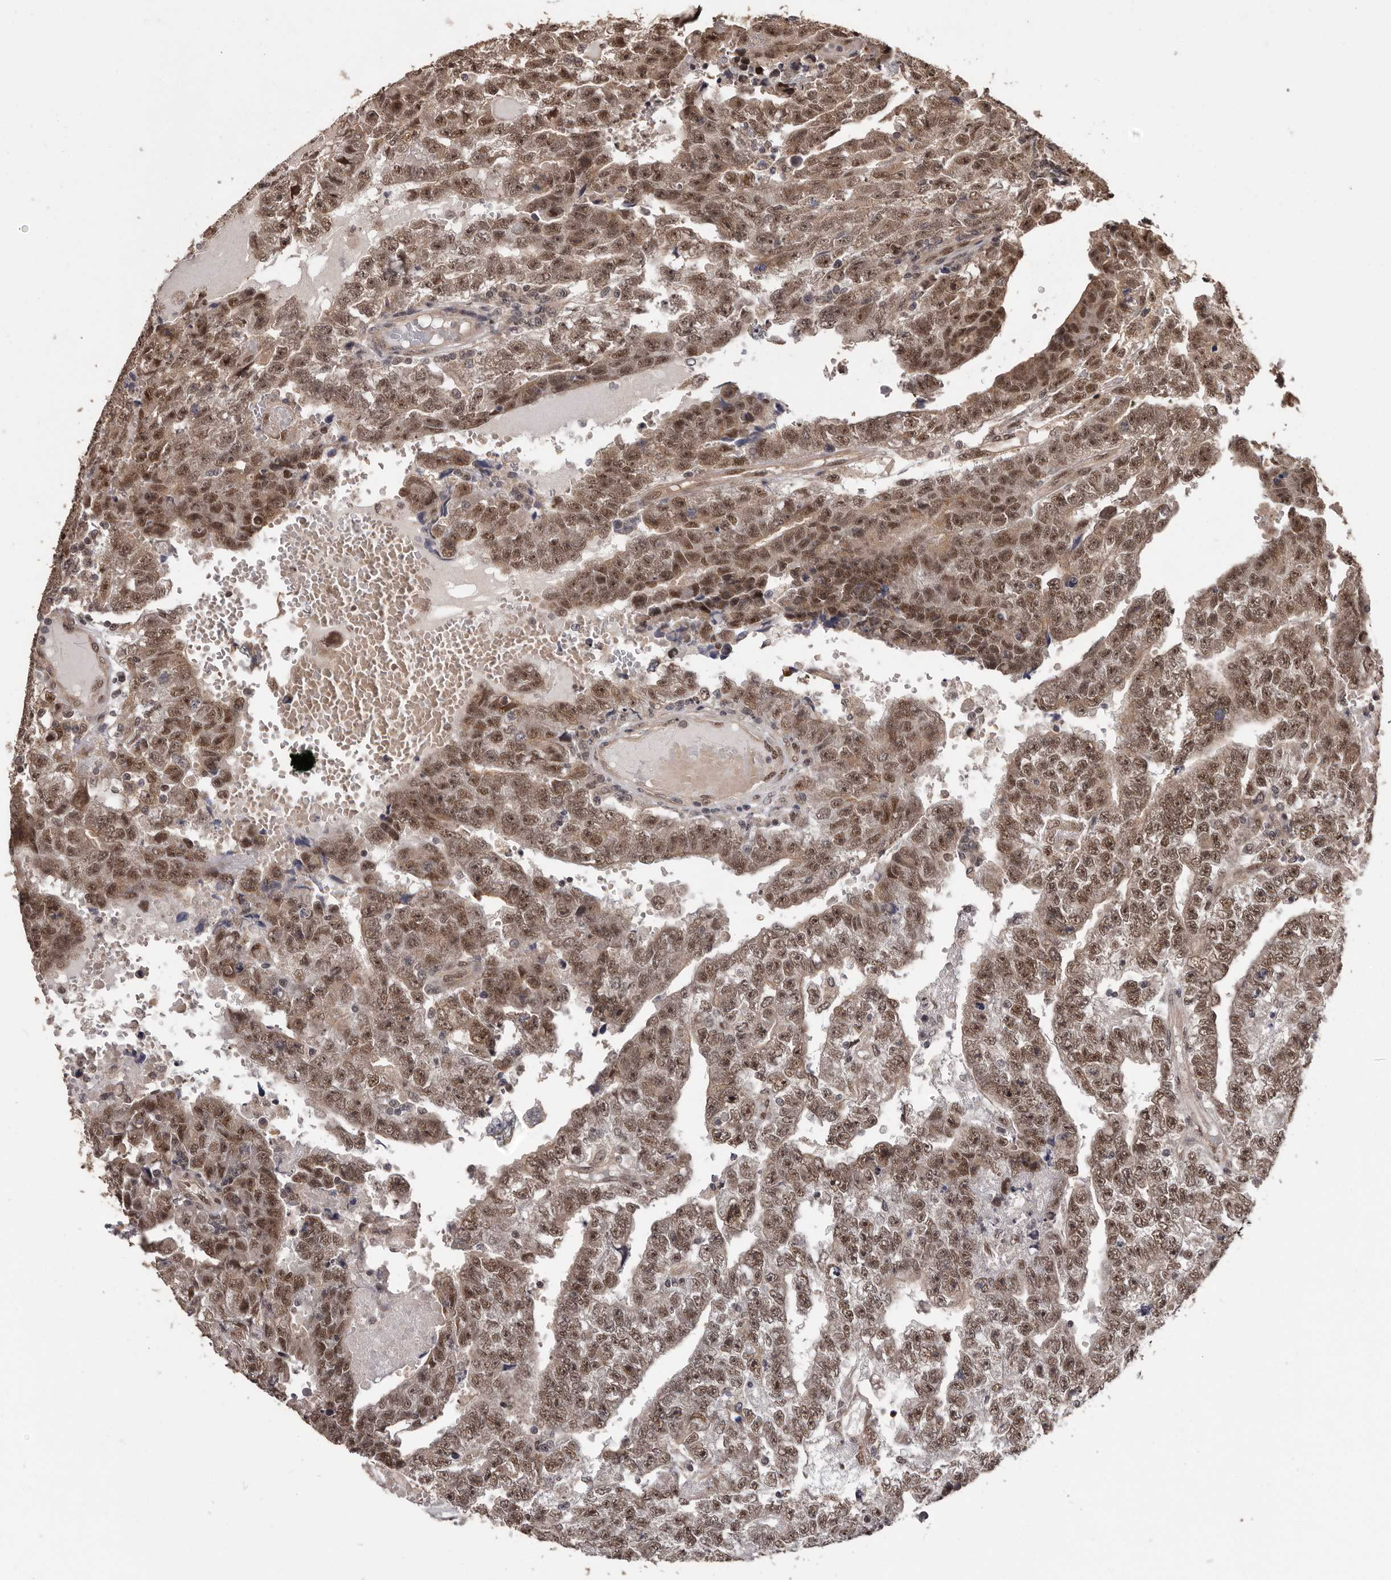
{"staining": {"intensity": "moderate", "quantity": ">75%", "location": "cytoplasmic/membranous,nuclear"}, "tissue": "testis cancer", "cell_type": "Tumor cells", "image_type": "cancer", "snomed": [{"axis": "morphology", "description": "Carcinoma, Embryonal, NOS"}, {"axis": "topography", "description": "Testis"}], "caption": "Testis cancer (embryonal carcinoma) stained for a protein demonstrates moderate cytoplasmic/membranous and nuclear positivity in tumor cells. (brown staining indicates protein expression, while blue staining denotes nuclei).", "gene": "VPS37A", "patient": {"sex": "male", "age": 25}}